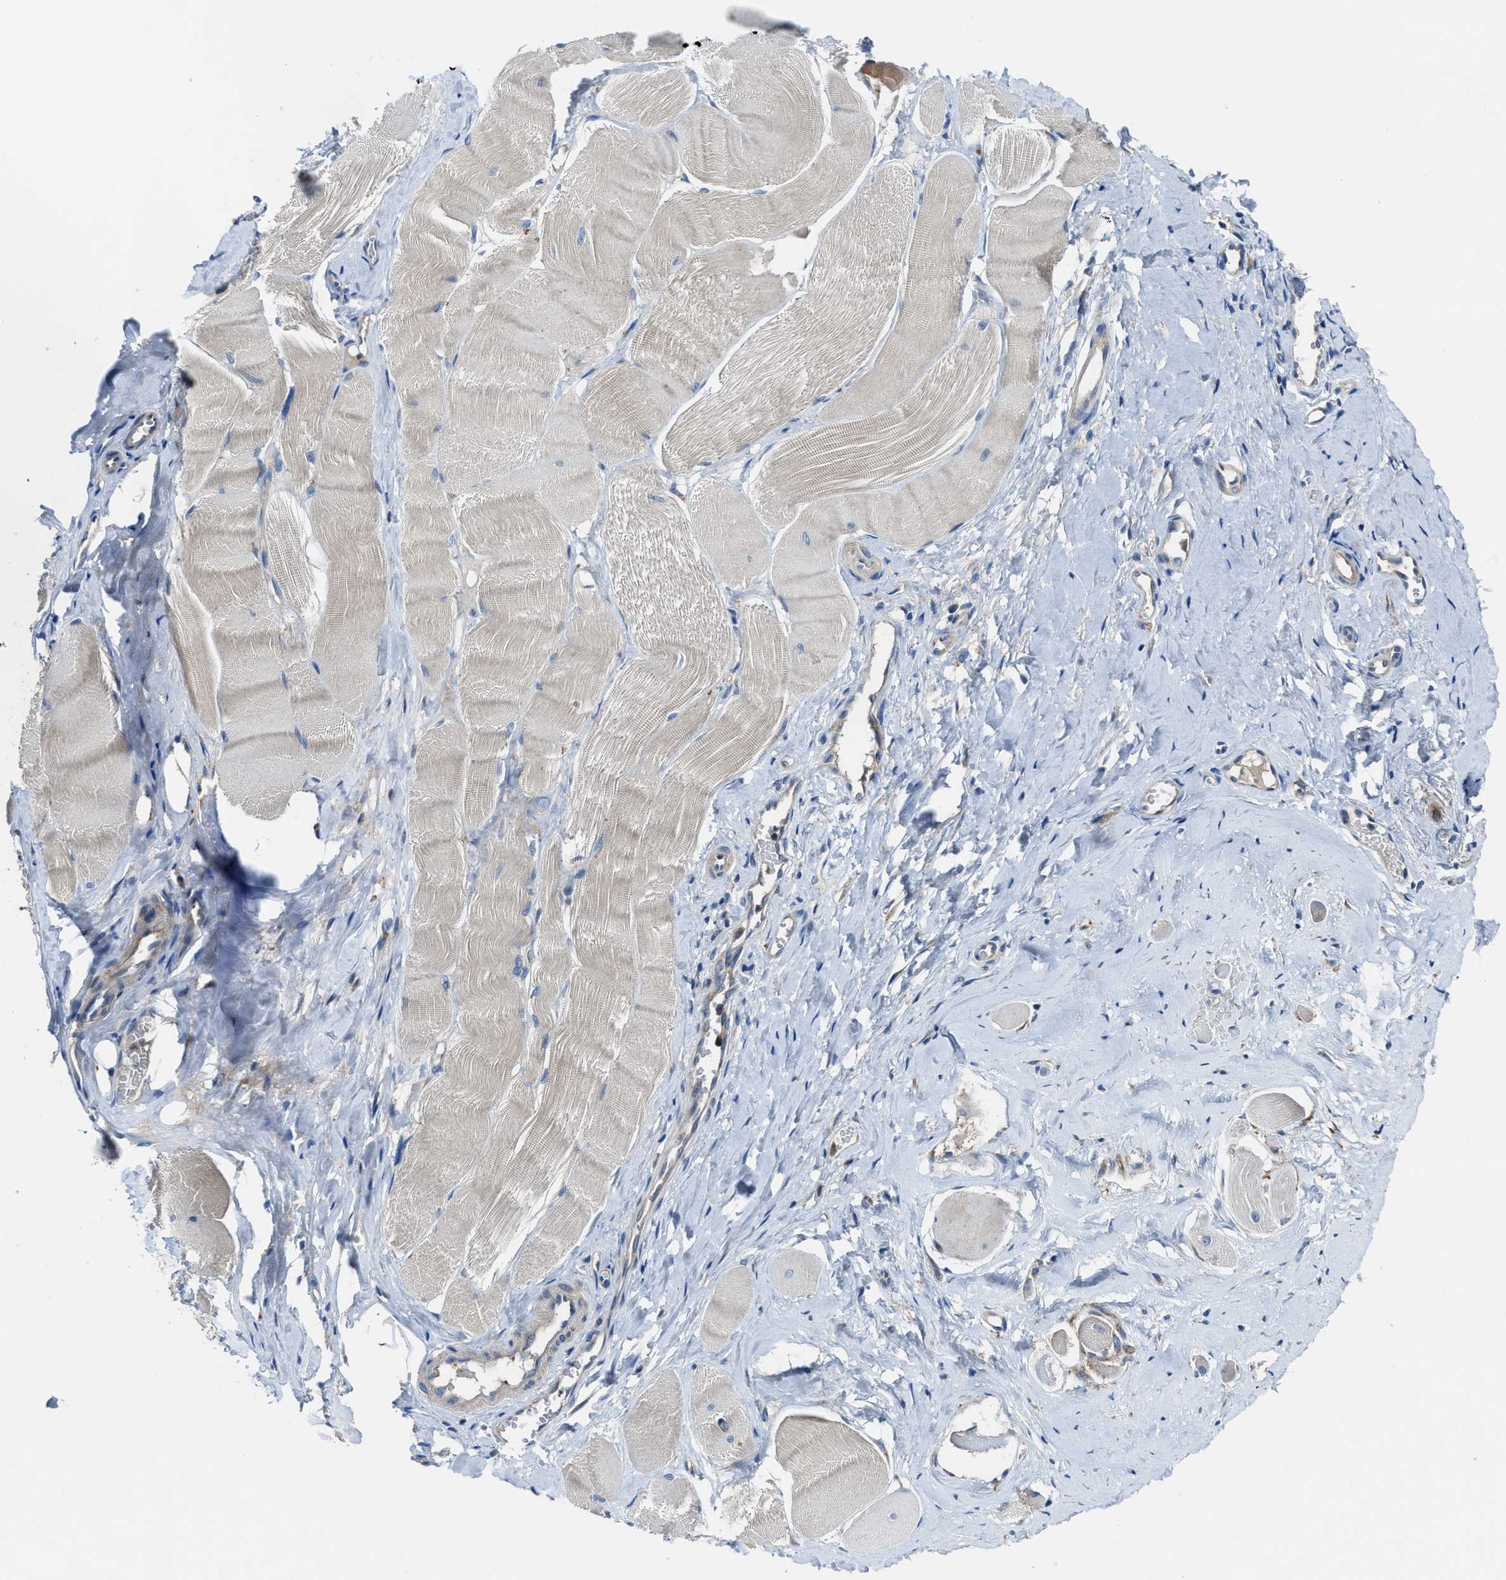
{"staining": {"intensity": "weak", "quantity": "<25%", "location": "cytoplasmic/membranous"}, "tissue": "skeletal muscle", "cell_type": "Myocytes", "image_type": "normal", "snomed": [{"axis": "morphology", "description": "Normal tissue, NOS"}, {"axis": "morphology", "description": "Squamous cell carcinoma, NOS"}, {"axis": "topography", "description": "Skeletal muscle"}], "caption": "Immunohistochemistry histopathology image of normal skeletal muscle: skeletal muscle stained with DAB displays no significant protein positivity in myocytes. (Stains: DAB (3,3'-diaminobenzidine) IHC with hematoxylin counter stain, Microscopy: brightfield microscopy at high magnification).", "gene": "MAP3K20", "patient": {"sex": "male", "age": 51}}